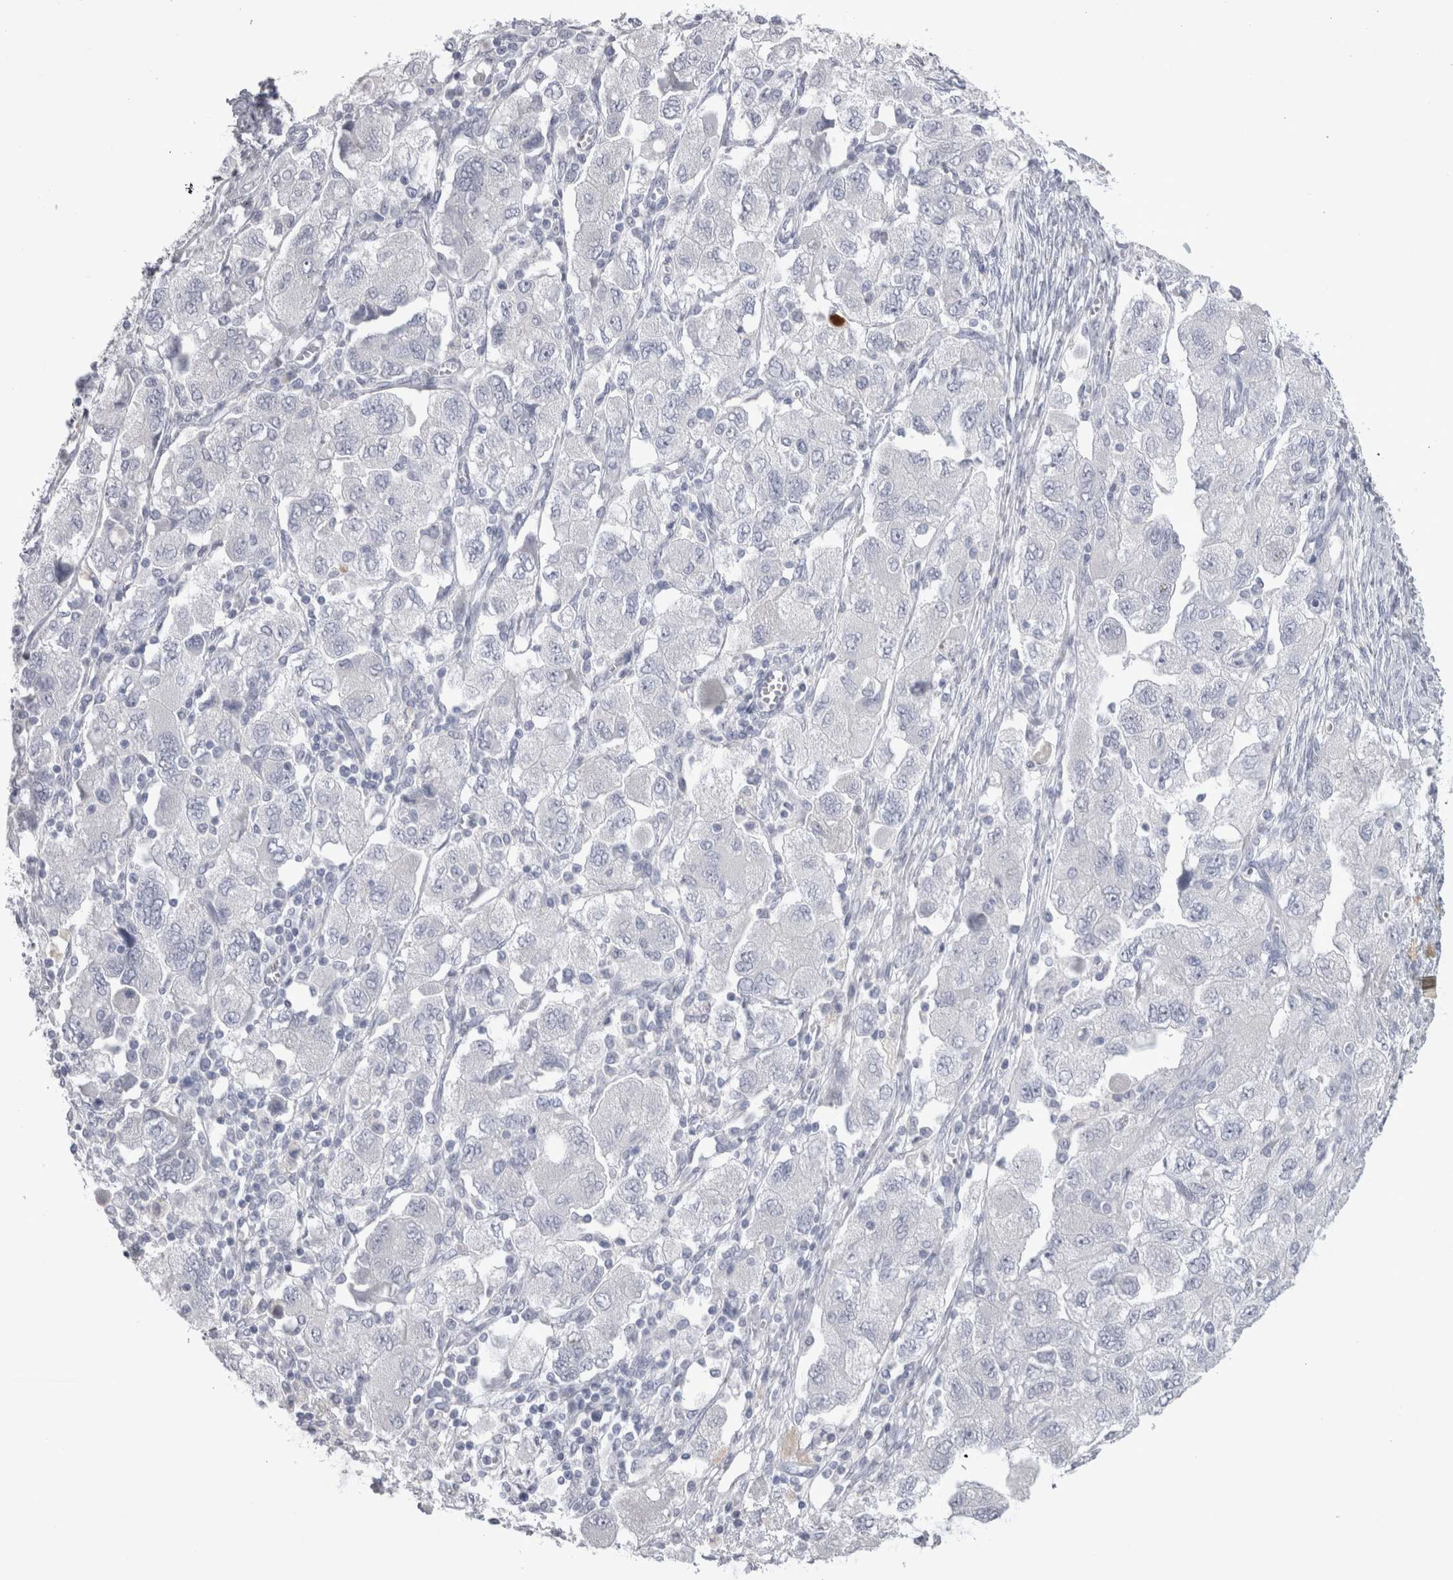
{"staining": {"intensity": "negative", "quantity": "none", "location": "none"}, "tissue": "ovarian cancer", "cell_type": "Tumor cells", "image_type": "cancer", "snomed": [{"axis": "morphology", "description": "Carcinoma, NOS"}, {"axis": "morphology", "description": "Cystadenocarcinoma, serous, NOS"}, {"axis": "topography", "description": "Ovary"}], "caption": "Immunohistochemistry image of human ovarian cancer stained for a protein (brown), which demonstrates no staining in tumor cells.", "gene": "ADAM2", "patient": {"sex": "female", "age": 69}}